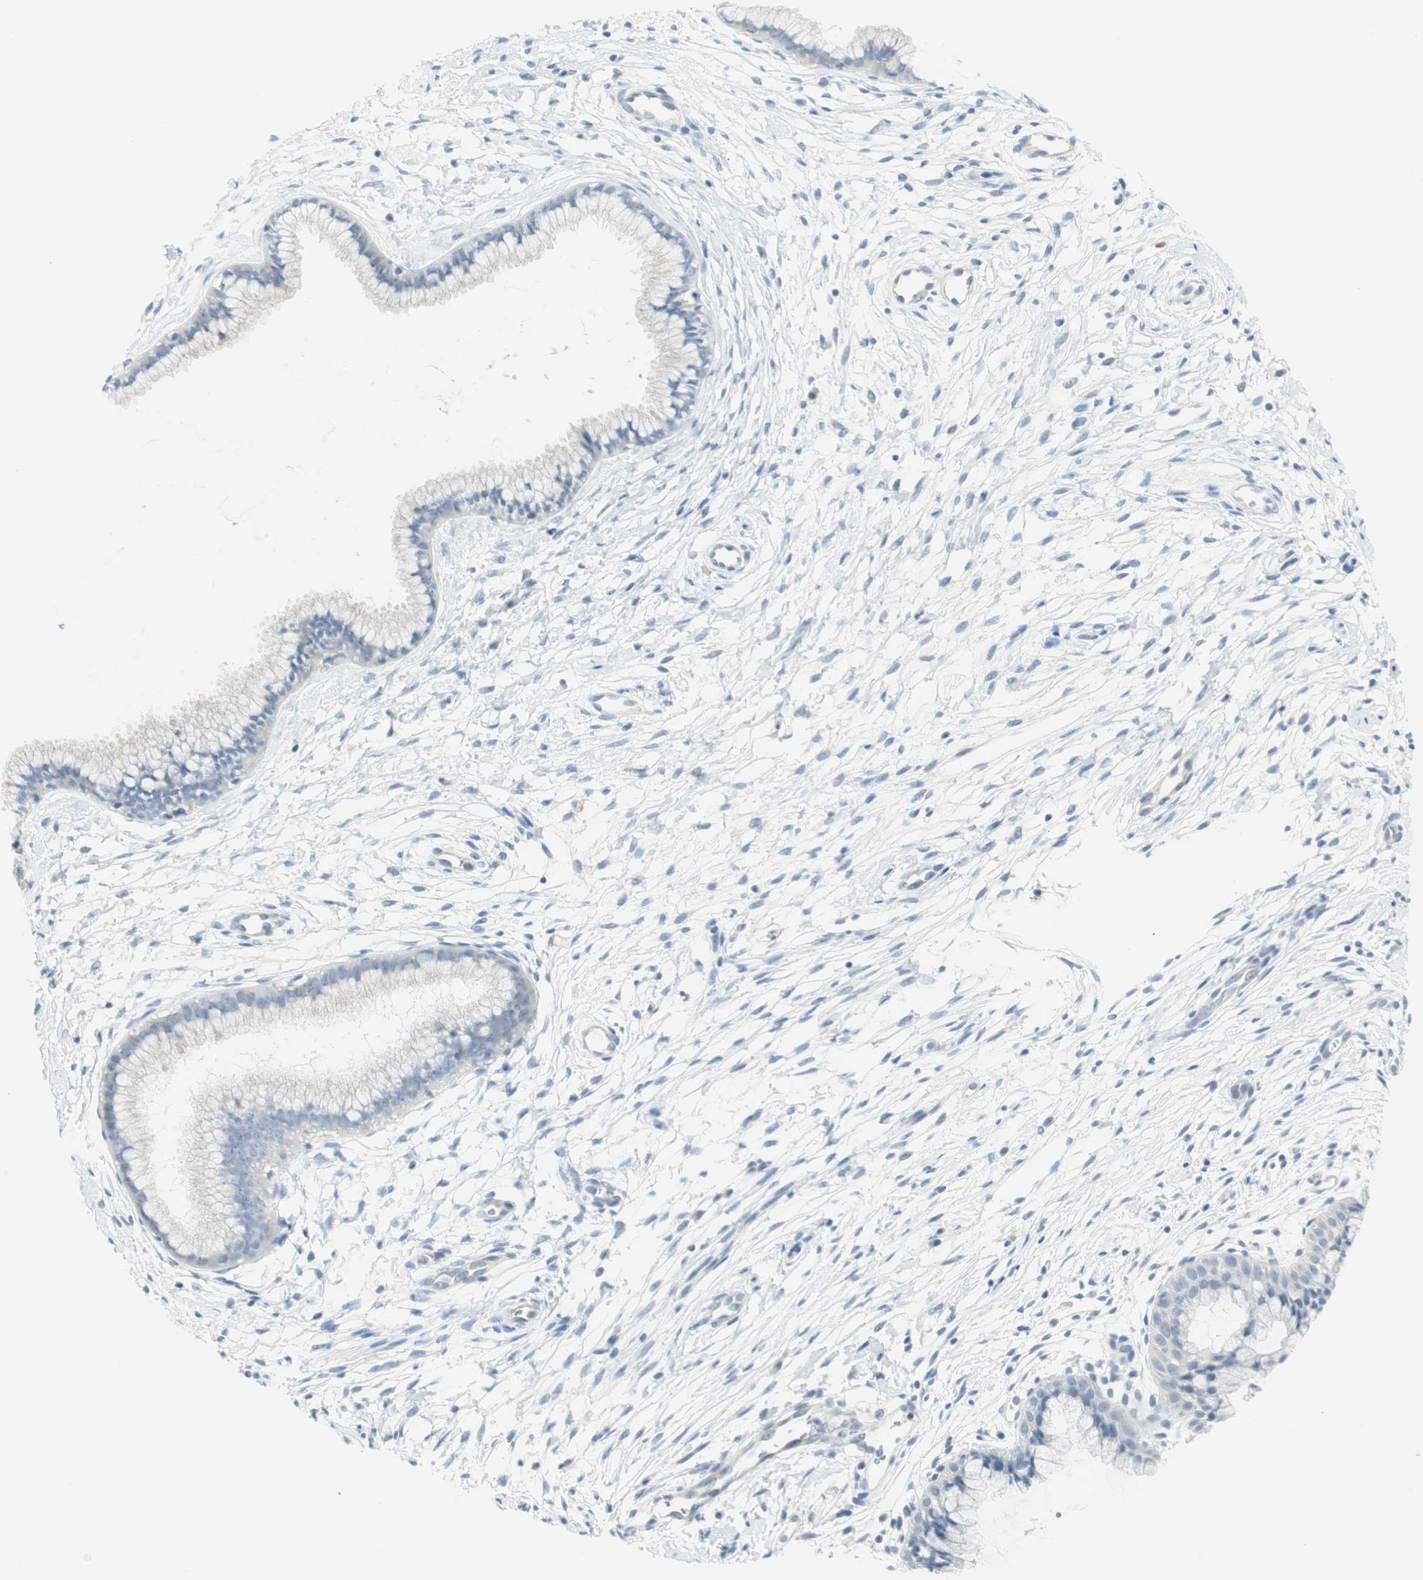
{"staining": {"intensity": "negative", "quantity": "none", "location": "none"}, "tissue": "cervix", "cell_type": "Glandular cells", "image_type": "normal", "snomed": [{"axis": "morphology", "description": "Normal tissue, NOS"}, {"axis": "topography", "description": "Cervix"}], "caption": "Histopathology image shows no protein positivity in glandular cells of normal cervix.", "gene": "MLLT10", "patient": {"sex": "female", "age": 39}}